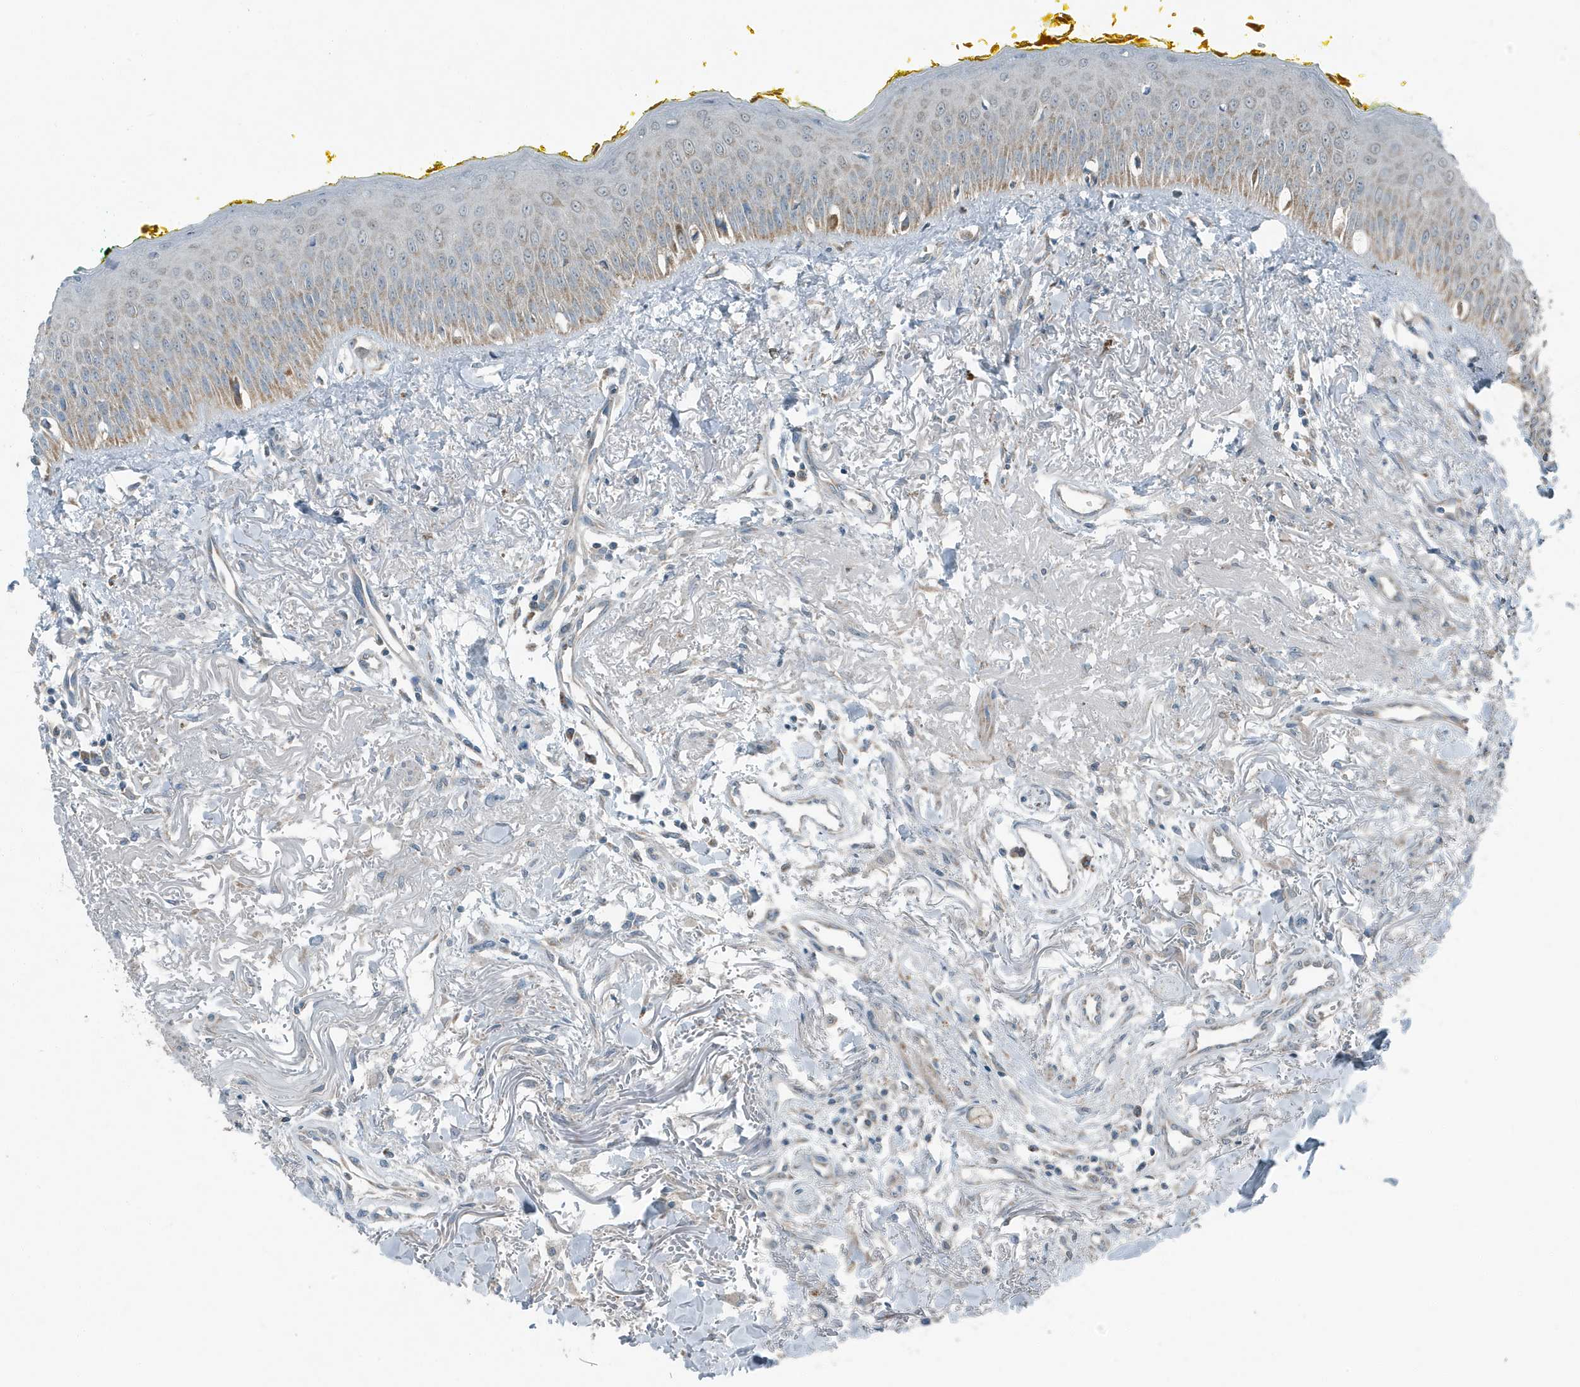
{"staining": {"intensity": "weak", "quantity": "25%-75%", "location": "cytoplasmic/membranous"}, "tissue": "oral mucosa", "cell_type": "Squamous epithelial cells", "image_type": "normal", "snomed": [{"axis": "morphology", "description": "Normal tissue, NOS"}, {"axis": "topography", "description": "Oral tissue"}], "caption": "Immunohistochemical staining of normal human oral mucosa displays low levels of weak cytoplasmic/membranous positivity in about 25%-75% of squamous epithelial cells.", "gene": "MT", "patient": {"sex": "female", "age": 70}}